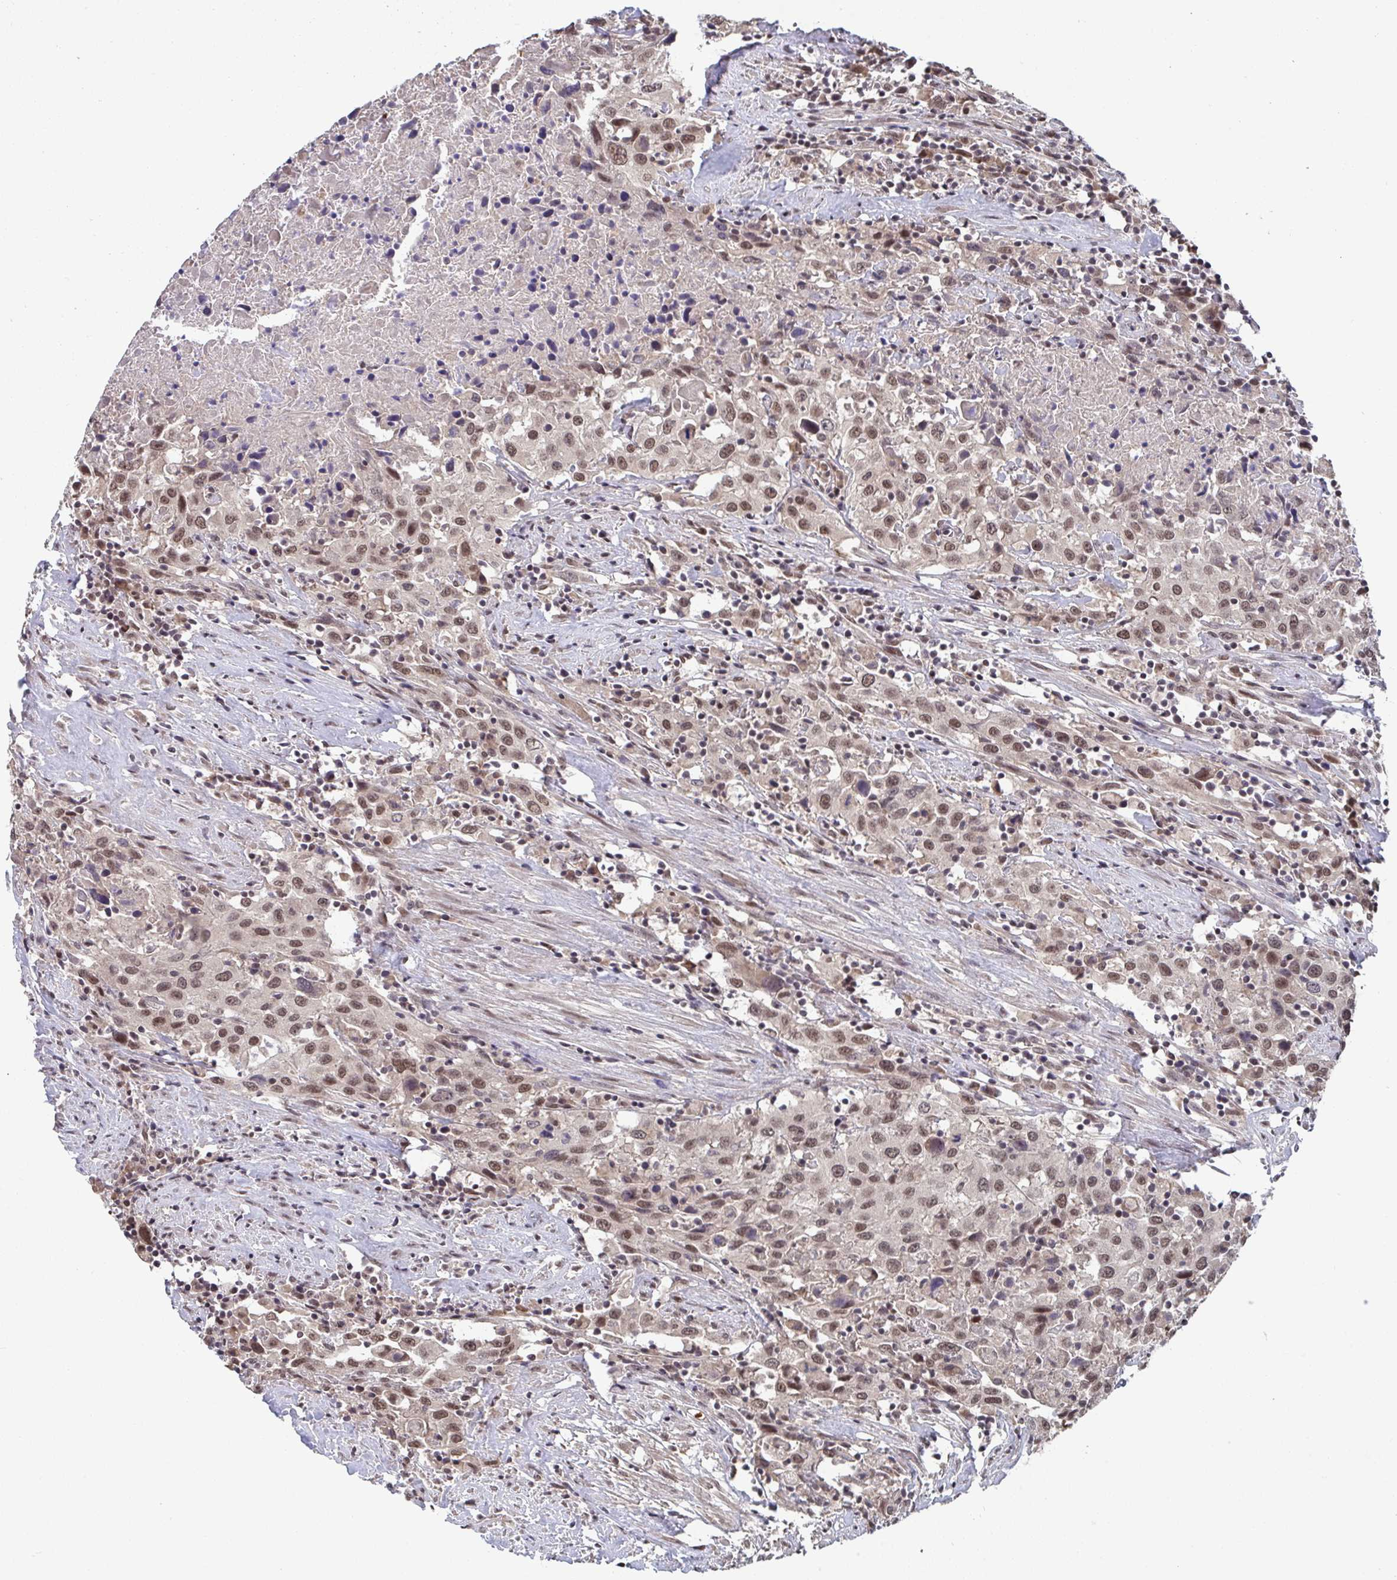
{"staining": {"intensity": "moderate", "quantity": ">75%", "location": "nuclear"}, "tissue": "urothelial cancer", "cell_type": "Tumor cells", "image_type": "cancer", "snomed": [{"axis": "morphology", "description": "Urothelial carcinoma, High grade"}, {"axis": "topography", "description": "Urinary bladder"}], "caption": "Immunohistochemical staining of urothelial cancer demonstrates medium levels of moderate nuclear protein staining in about >75% of tumor cells. (DAB IHC, brown staining for protein, blue staining for nuclei).", "gene": "JMJD1C", "patient": {"sex": "male", "age": 61}}